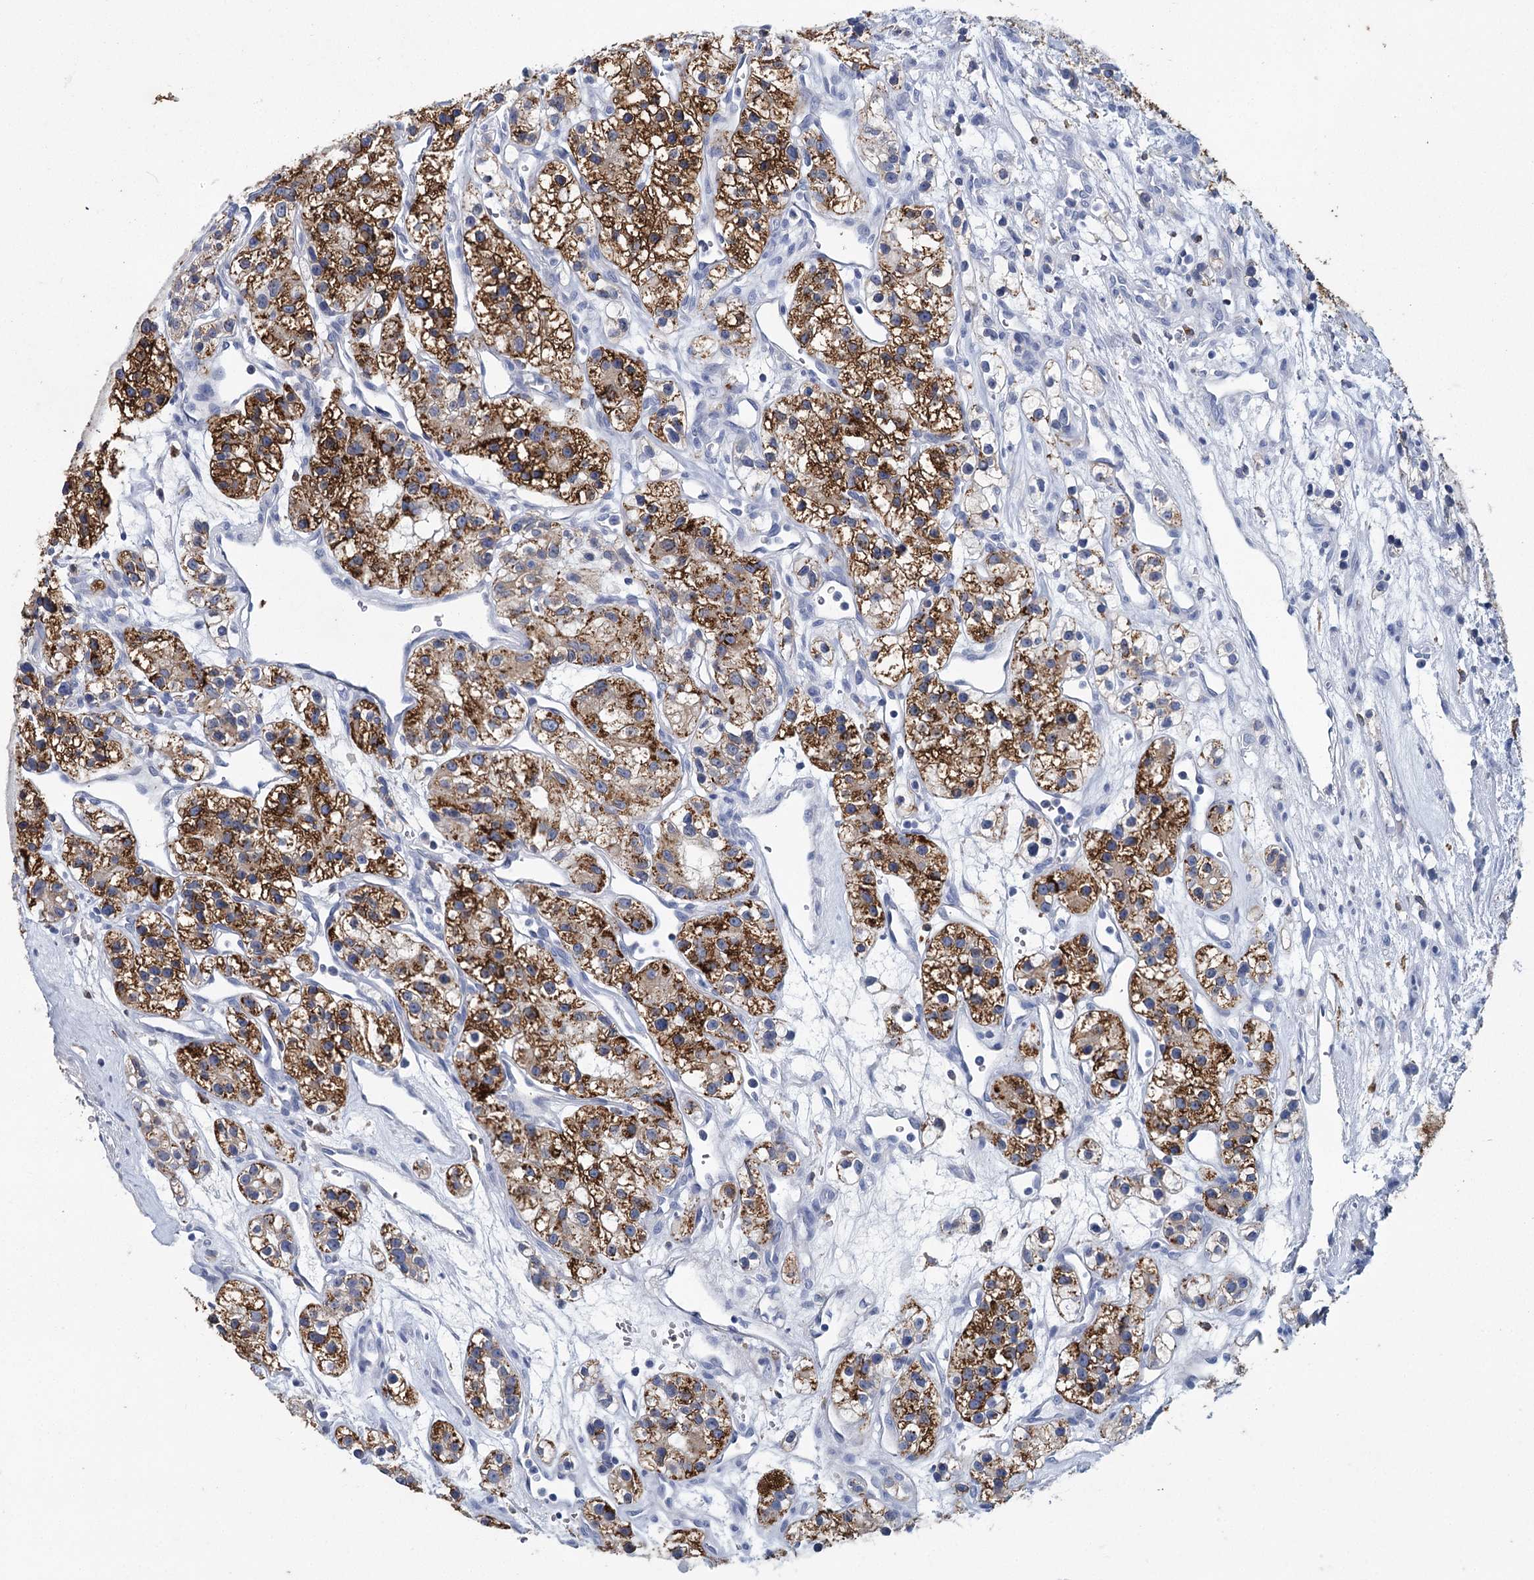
{"staining": {"intensity": "moderate", "quantity": ">75%", "location": "cytoplasmic/membranous"}, "tissue": "renal cancer", "cell_type": "Tumor cells", "image_type": "cancer", "snomed": [{"axis": "morphology", "description": "Adenocarcinoma, NOS"}, {"axis": "topography", "description": "Kidney"}], "caption": "The image demonstrates staining of renal adenocarcinoma, revealing moderate cytoplasmic/membranous protein staining (brown color) within tumor cells. The staining is performed using DAB brown chromogen to label protein expression. The nuclei are counter-stained blue using hematoxylin.", "gene": "METTL7B", "patient": {"sex": "female", "age": 57}}